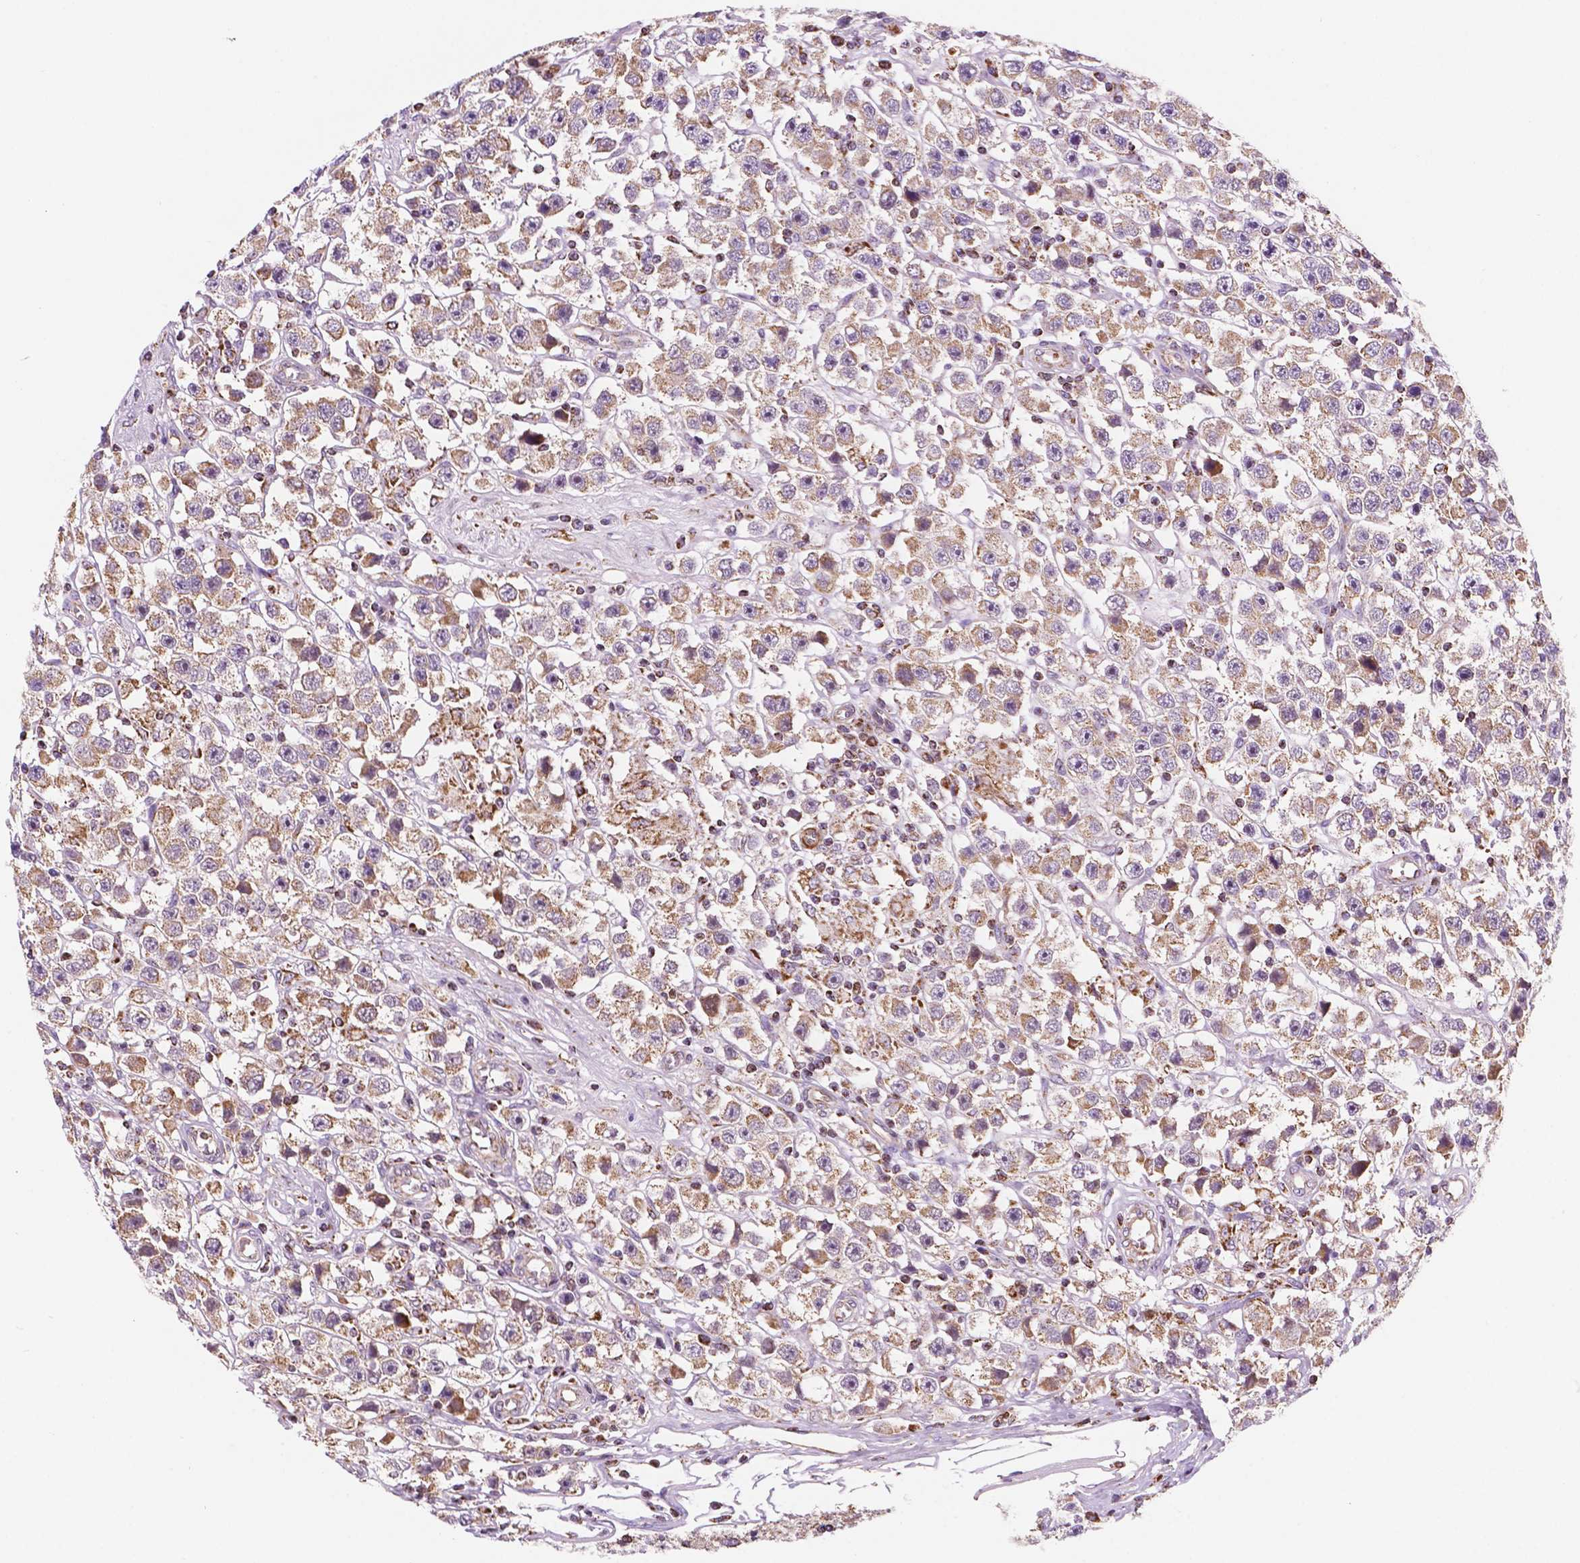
{"staining": {"intensity": "weak", "quantity": ">75%", "location": "cytoplasmic/membranous"}, "tissue": "testis cancer", "cell_type": "Tumor cells", "image_type": "cancer", "snomed": [{"axis": "morphology", "description": "Seminoma, NOS"}, {"axis": "topography", "description": "Testis"}], "caption": "Weak cytoplasmic/membranous staining is present in about >75% of tumor cells in seminoma (testis).", "gene": "GEMIN4", "patient": {"sex": "male", "age": 45}}